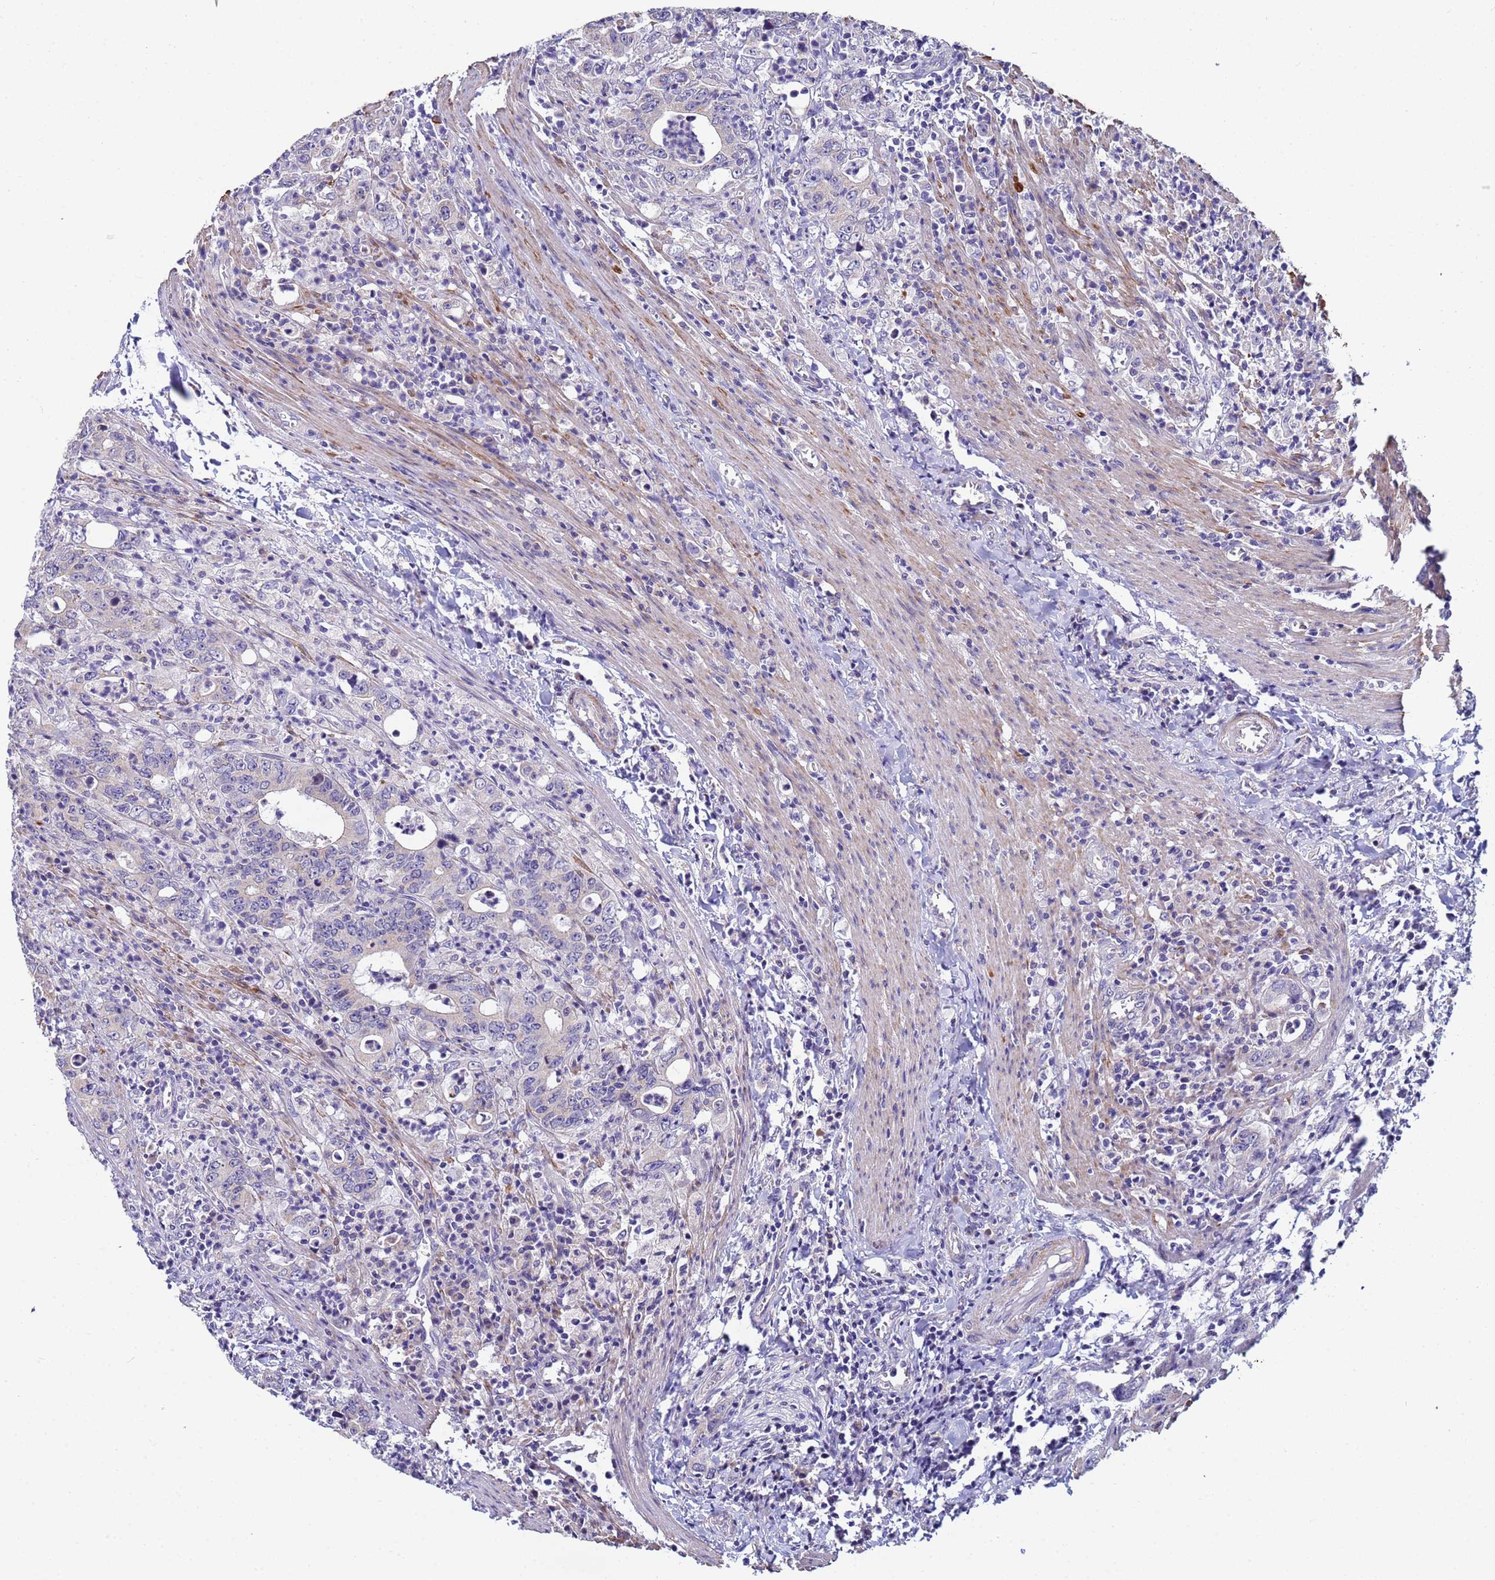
{"staining": {"intensity": "negative", "quantity": "none", "location": "none"}, "tissue": "colorectal cancer", "cell_type": "Tumor cells", "image_type": "cancer", "snomed": [{"axis": "morphology", "description": "Adenocarcinoma, NOS"}, {"axis": "topography", "description": "Colon"}], "caption": "Tumor cells are negative for protein expression in human colorectal cancer (adenocarcinoma).", "gene": "CLHC1", "patient": {"sex": "female", "age": 75}}